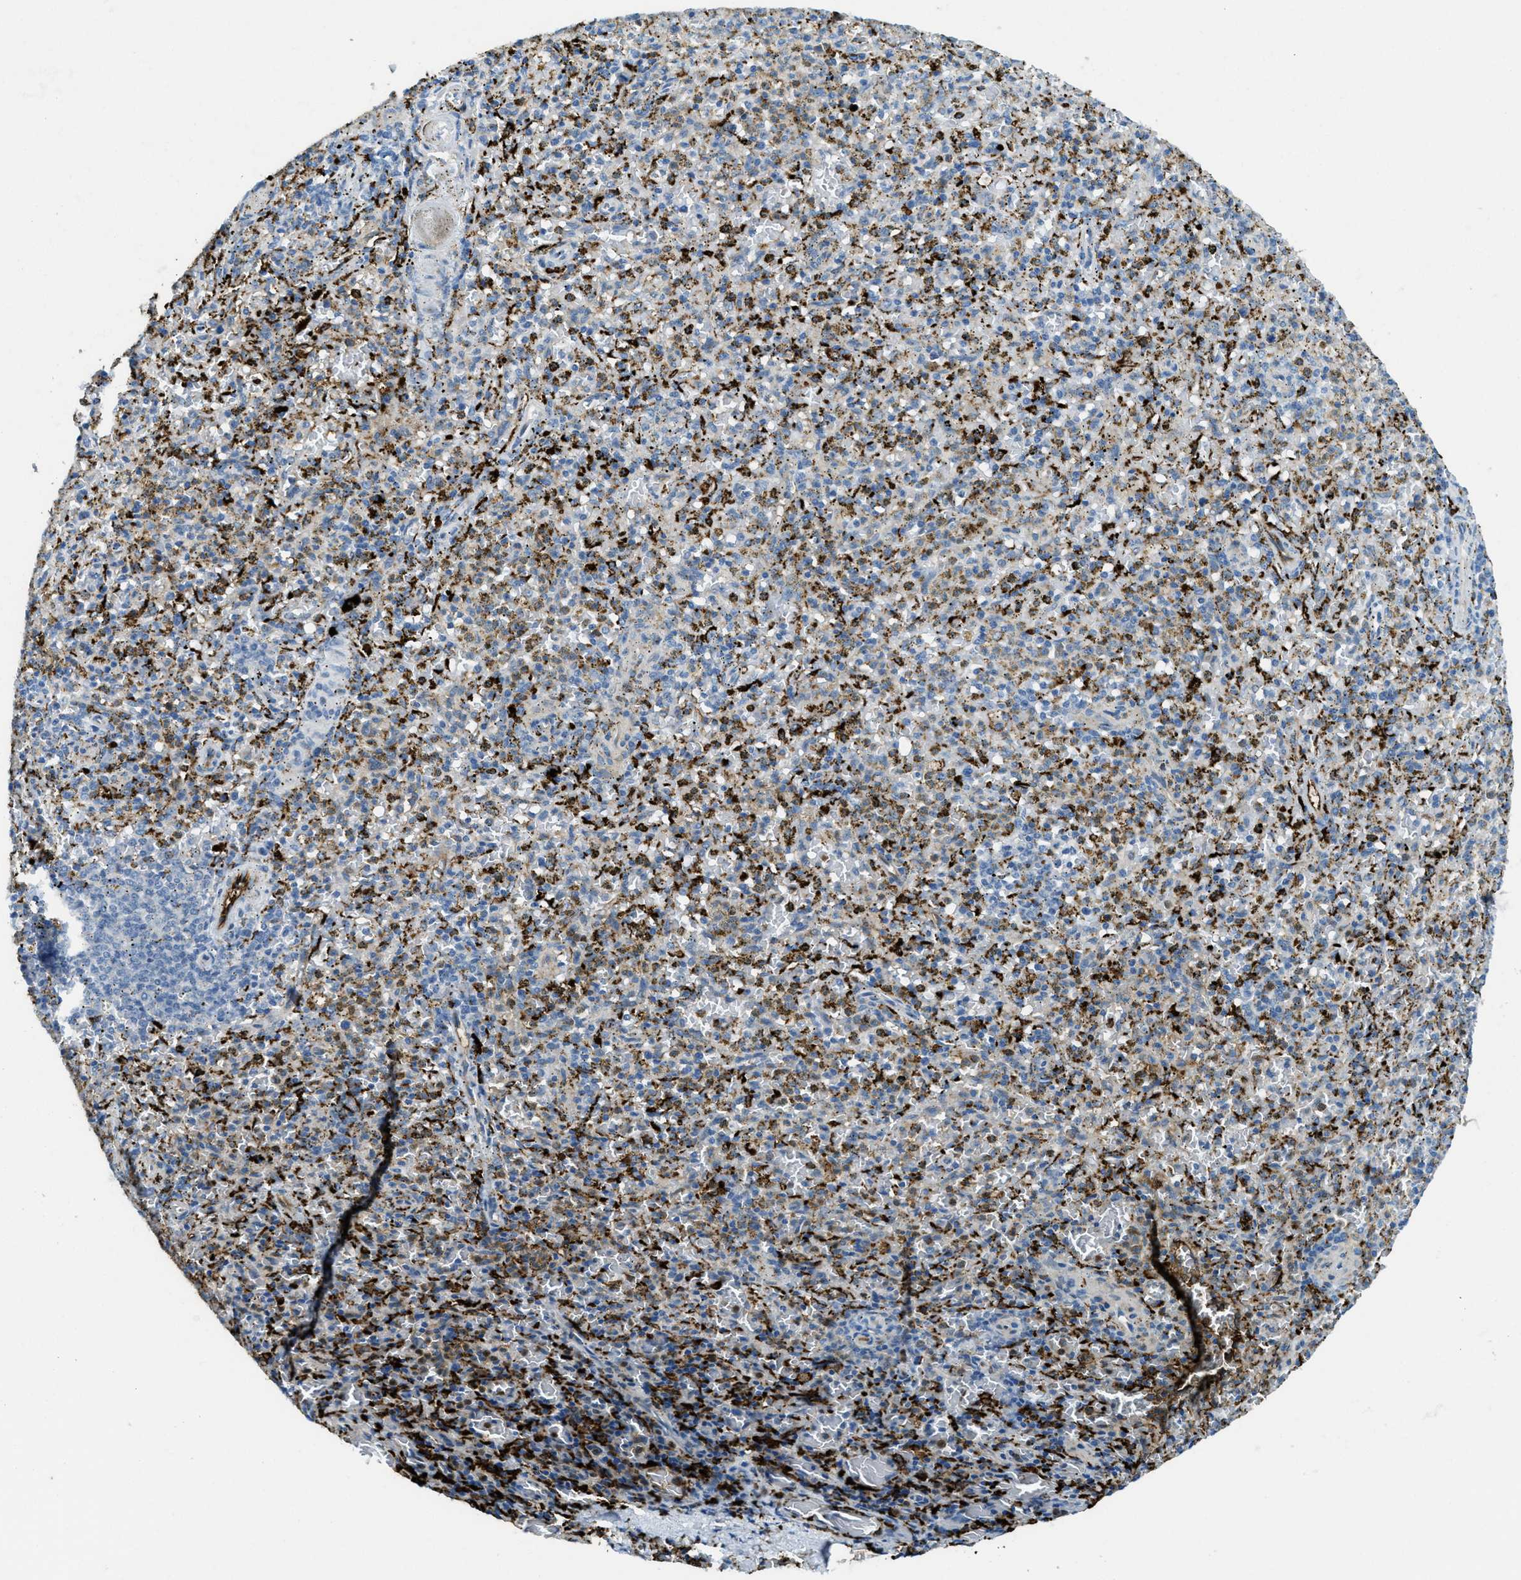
{"staining": {"intensity": "strong", "quantity": "25%-75%", "location": "cytoplasmic/membranous"}, "tissue": "spleen", "cell_type": "Cells in red pulp", "image_type": "normal", "snomed": [{"axis": "morphology", "description": "Normal tissue, NOS"}, {"axis": "topography", "description": "Spleen"}], "caption": "Immunohistochemistry (IHC) histopathology image of normal spleen: spleen stained using IHC shows high levels of strong protein expression localized specifically in the cytoplasmic/membranous of cells in red pulp, appearing as a cytoplasmic/membranous brown color.", "gene": "TRIM59", "patient": {"sex": "male", "age": 72}}